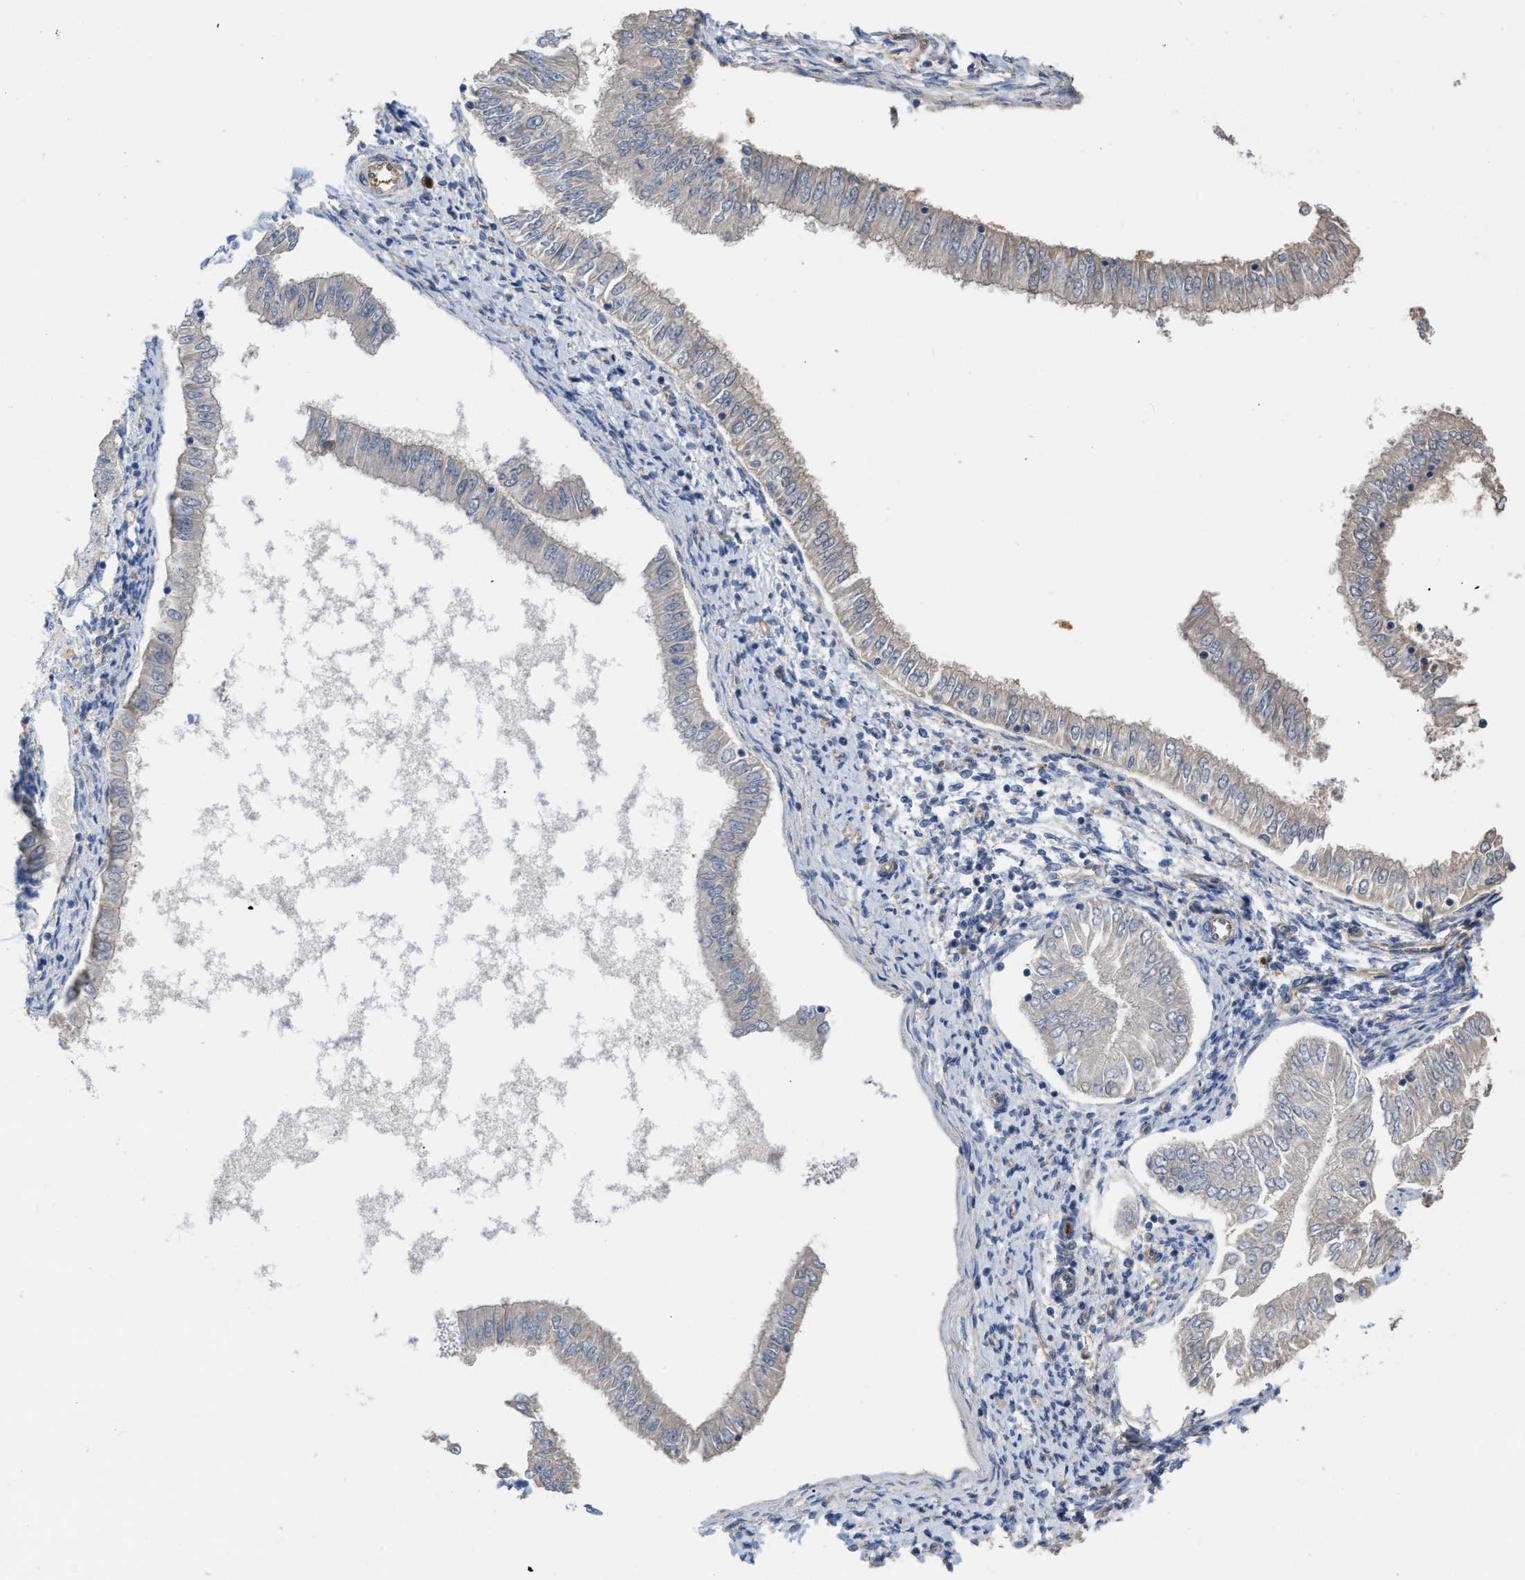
{"staining": {"intensity": "negative", "quantity": "none", "location": "none"}, "tissue": "endometrial cancer", "cell_type": "Tumor cells", "image_type": "cancer", "snomed": [{"axis": "morphology", "description": "Adenocarcinoma, NOS"}, {"axis": "topography", "description": "Endometrium"}], "caption": "This is a histopathology image of immunohistochemistry staining of adenocarcinoma (endometrial), which shows no staining in tumor cells. (DAB immunohistochemistry, high magnification).", "gene": "SLC4A11", "patient": {"sex": "female", "age": 53}}